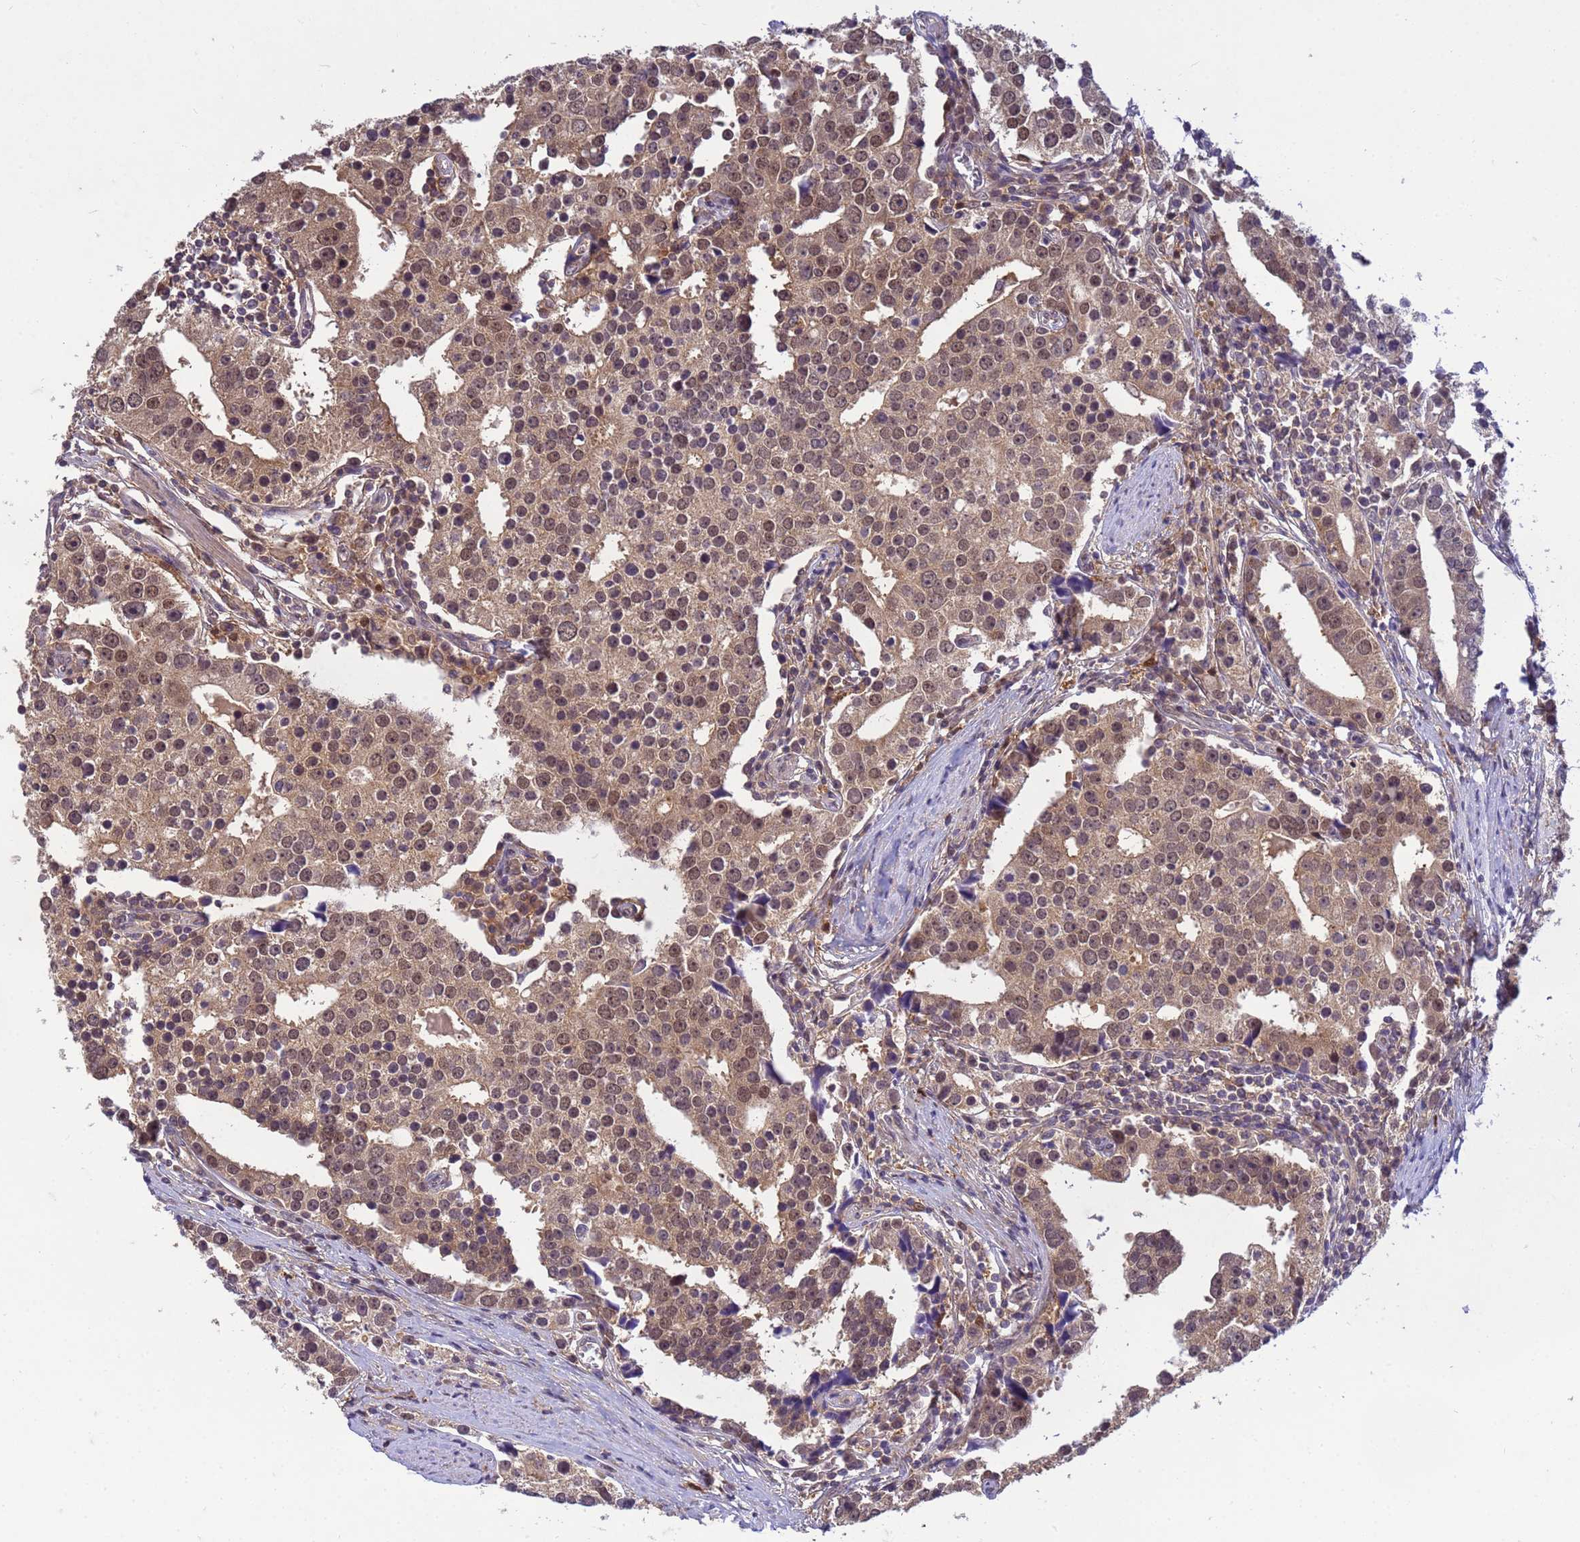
{"staining": {"intensity": "moderate", "quantity": ">75%", "location": "nuclear"}, "tissue": "prostate cancer", "cell_type": "Tumor cells", "image_type": "cancer", "snomed": [{"axis": "morphology", "description": "Adenocarcinoma, High grade"}, {"axis": "topography", "description": "Prostate"}], "caption": "Protein expression analysis of human high-grade adenocarcinoma (prostate) reveals moderate nuclear positivity in about >75% of tumor cells. The staining is performed using DAB (3,3'-diaminobenzidine) brown chromogen to label protein expression. The nuclei are counter-stained blue using hematoxylin.", "gene": "NPEPPS", "patient": {"sex": "male", "age": 71}}